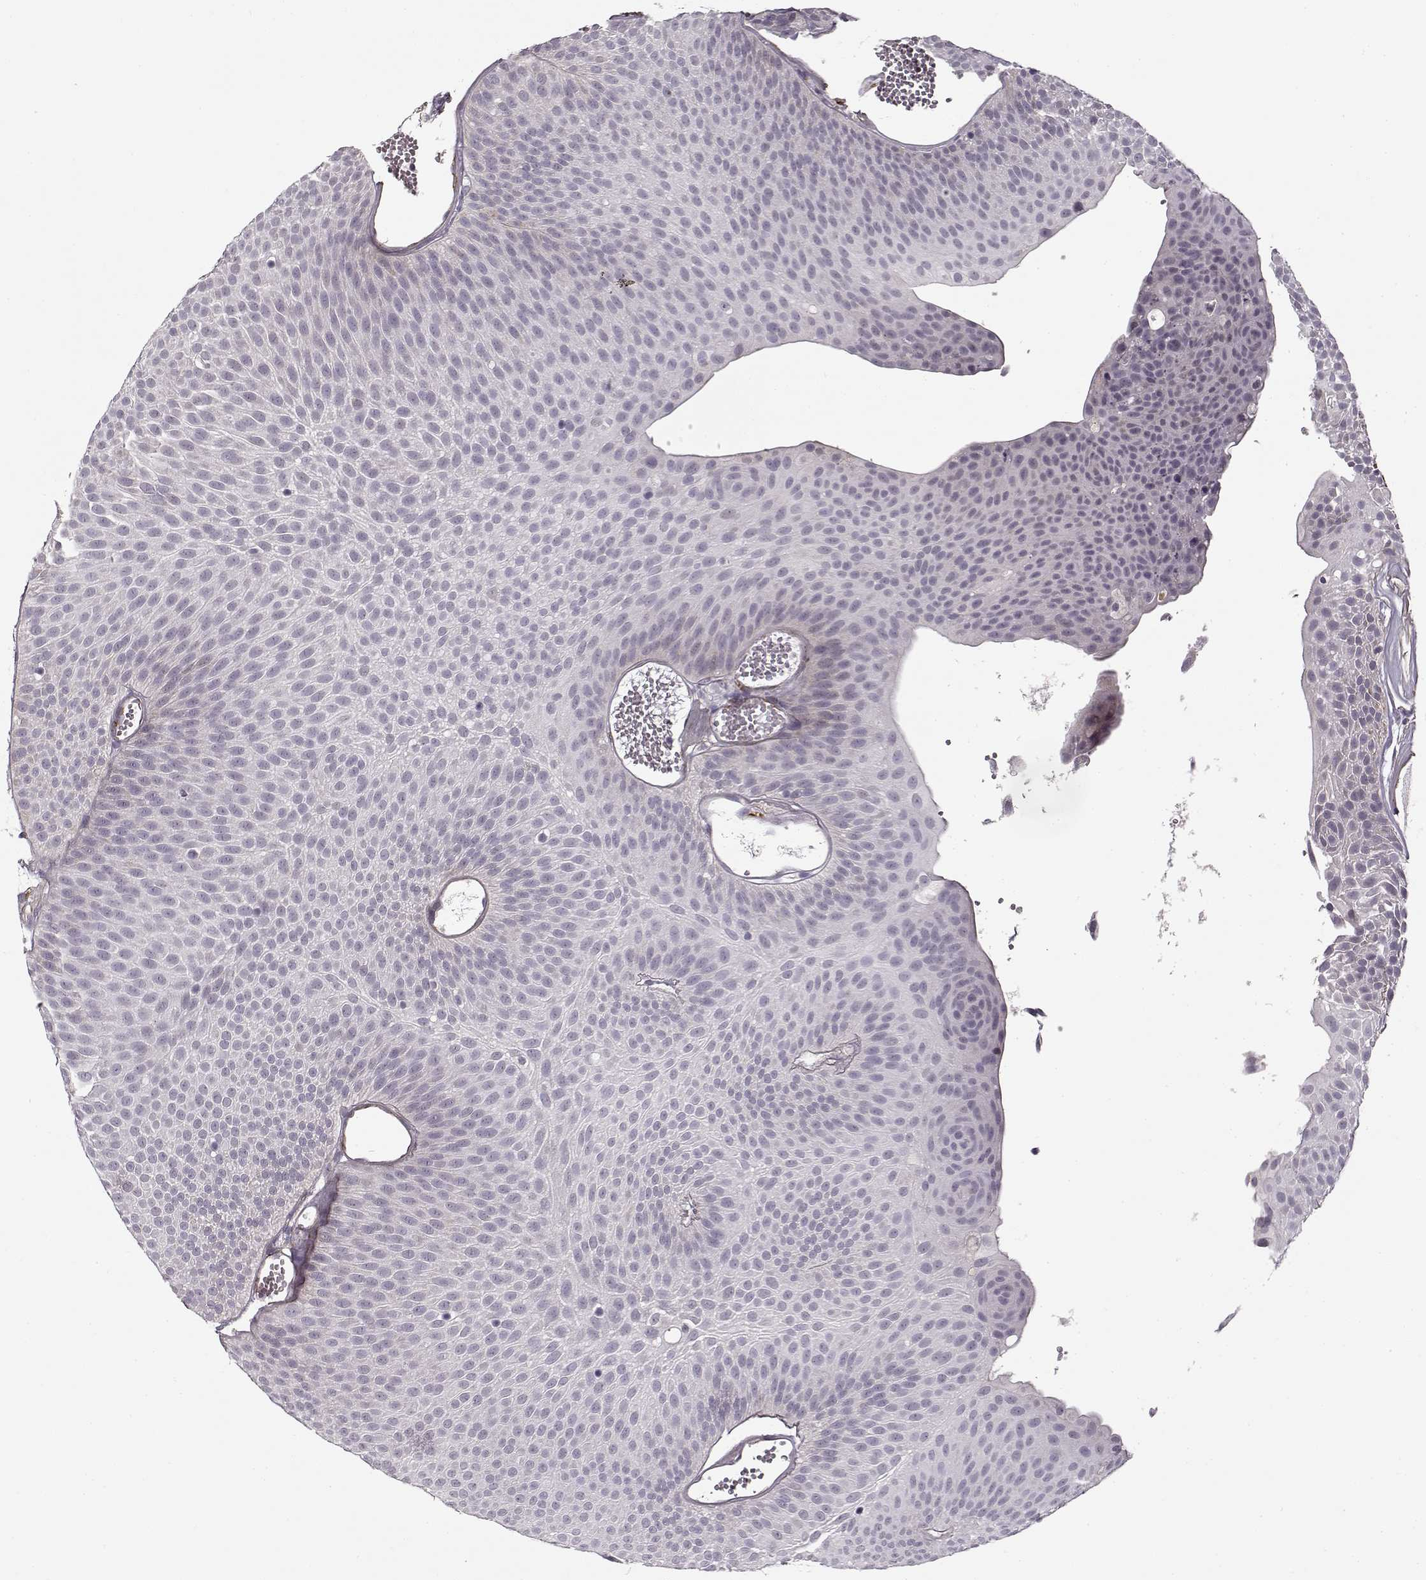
{"staining": {"intensity": "negative", "quantity": "none", "location": "none"}, "tissue": "urothelial cancer", "cell_type": "Tumor cells", "image_type": "cancer", "snomed": [{"axis": "morphology", "description": "Urothelial carcinoma, Low grade"}, {"axis": "topography", "description": "Urinary bladder"}], "caption": "Urothelial cancer was stained to show a protein in brown. There is no significant positivity in tumor cells. The staining was performed using DAB to visualize the protein expression in brown, while the nuclei were stained in blue with hematoxylin (Magnification: 20x).", "gene": "LAMB2", "patient": {"sex": "male", "age": 52}}